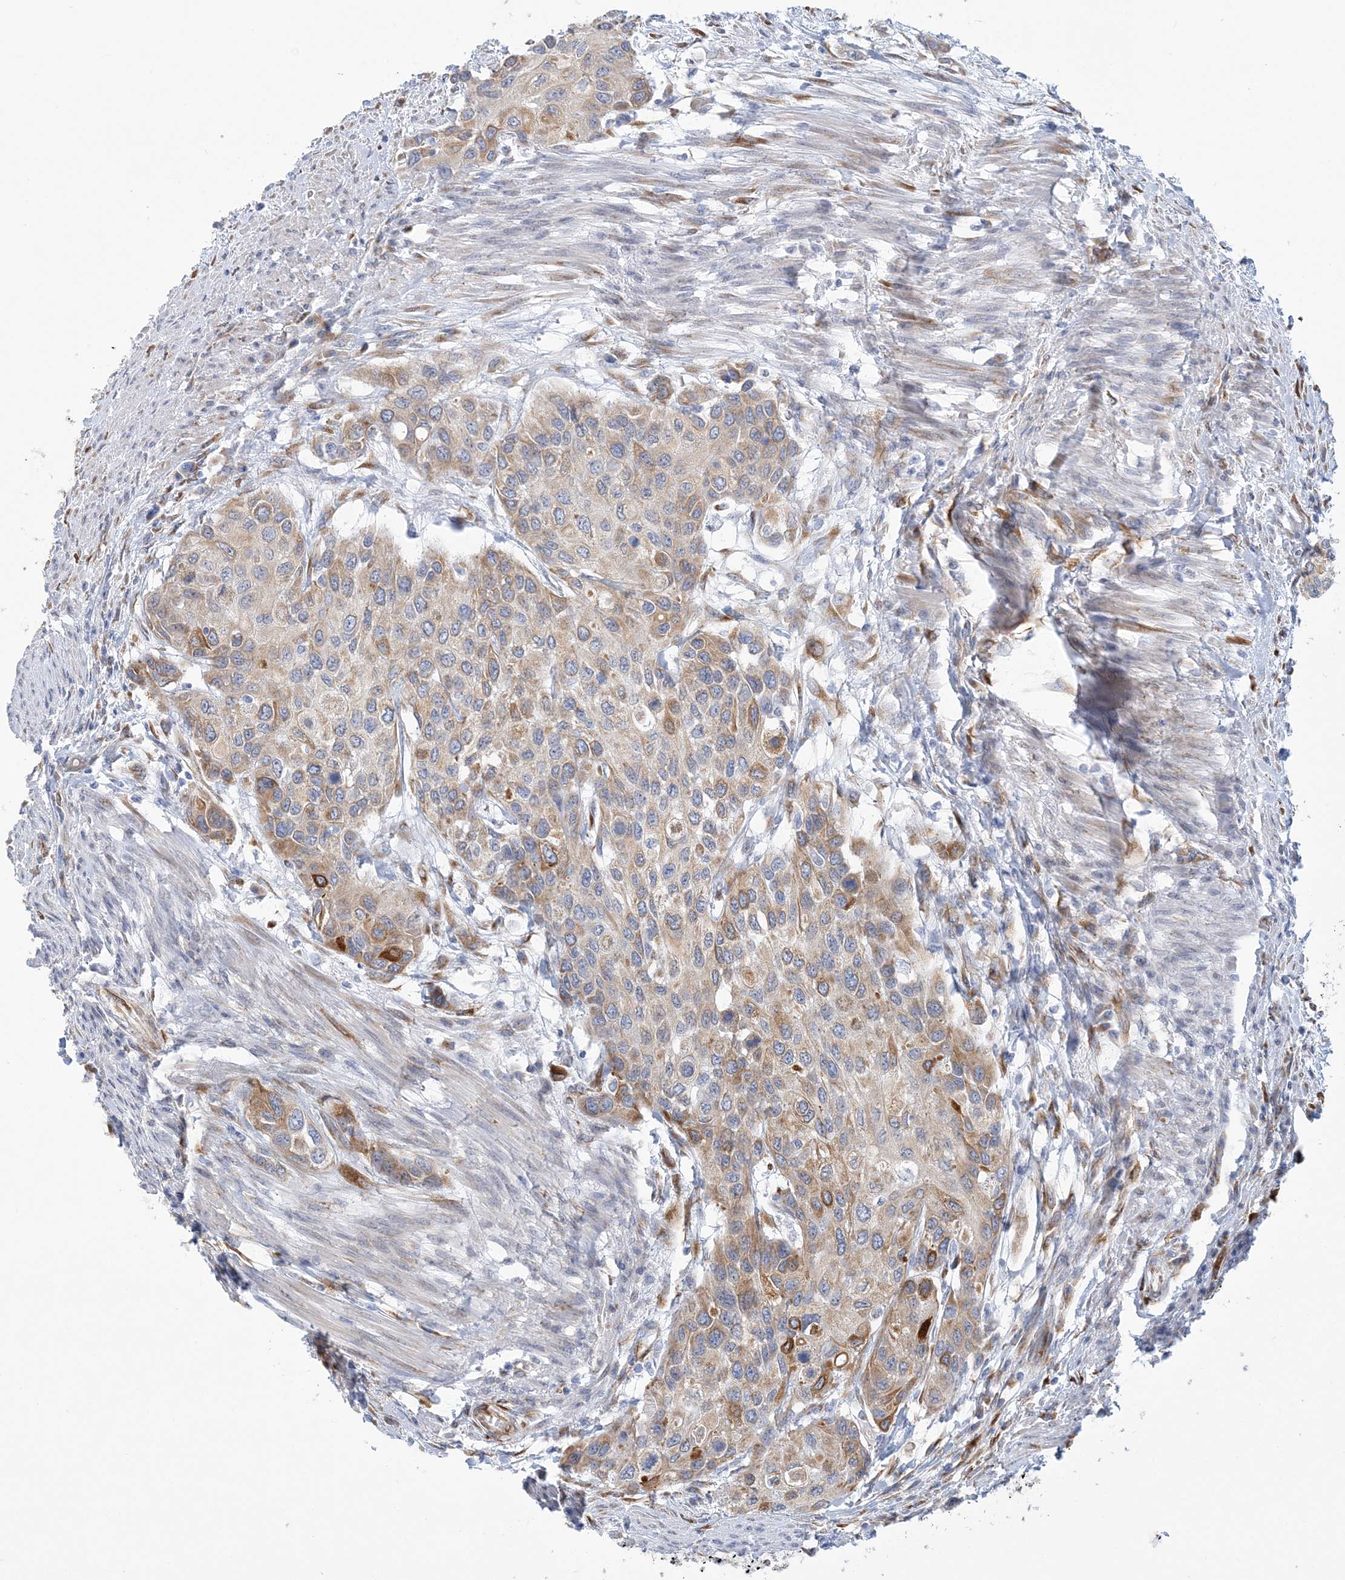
{"staining": {"intensity": "moderate", "quantity": ">75%", "location": "cytoplasmic/membranous"}, "tissue": "urothelial cancer", "cell_type": "Tumor cells", "image_type": "cancer", "snomed": [{"axis": "morphology", "description": "Normal tissue, NOS"}, {"axis": "morphology", "description": "Urothelial carcinoma, High grade"}, {"axis": "topography", "description": "Vascular tissue"}, {"axis": "topography", "description": "Urinary bladder"}], "caption": "DAB (3,3'-diaminobenzidine) immunohistochemical staining of urothelial cancer displays moderate cytoplasmic/membranous protein positivity in approximately >75% of tumor cells.", "gene": "PLEKHG4B", "patient": {"sex": "female", "age": 56}}